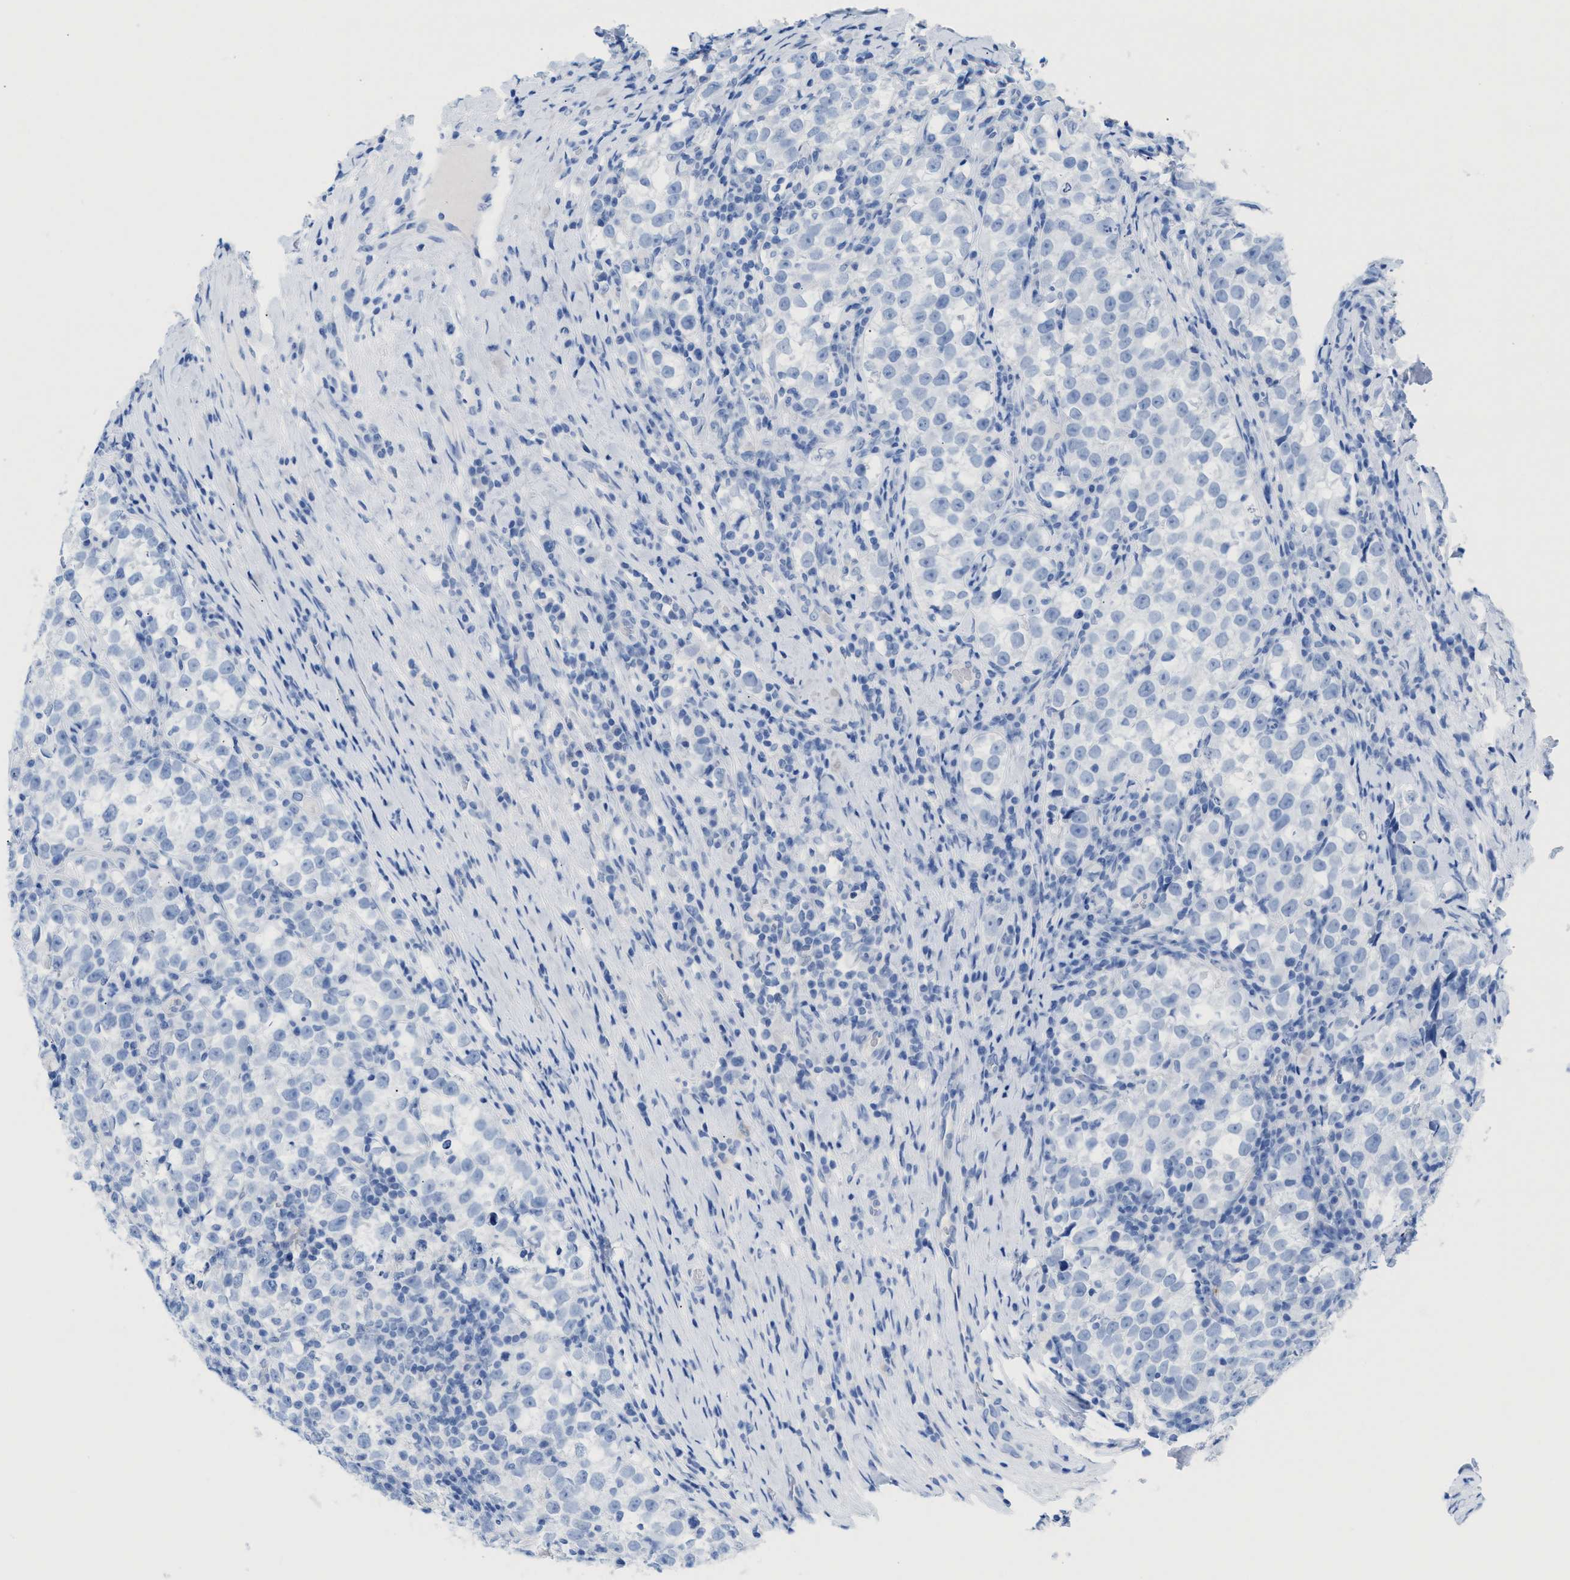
{"staining": {"intensity": "negative", "quantity": "none", "location": "none"}, "tissue": "testis cancer", "cell_type": "Tumor cells", "image_type": "cancer", "snomed": [{"axis": "morphology", "description": "Normal tissue, NOS"}, {"axis": "morphology", "description": "Seminoma, NOS"}, {"axis": "topography", "description": "Testis"}], "caption": "A photomicrograph of human seminoma (testis) is negative for staining in tumor cells. (Brightfield microscopy of DAB (3,3'-diaminobenzidine) immunohistochemistry (IHC) at high magnification).", "gene": "ANKFN1", "patient": {"sex": "male", "age": 43}}